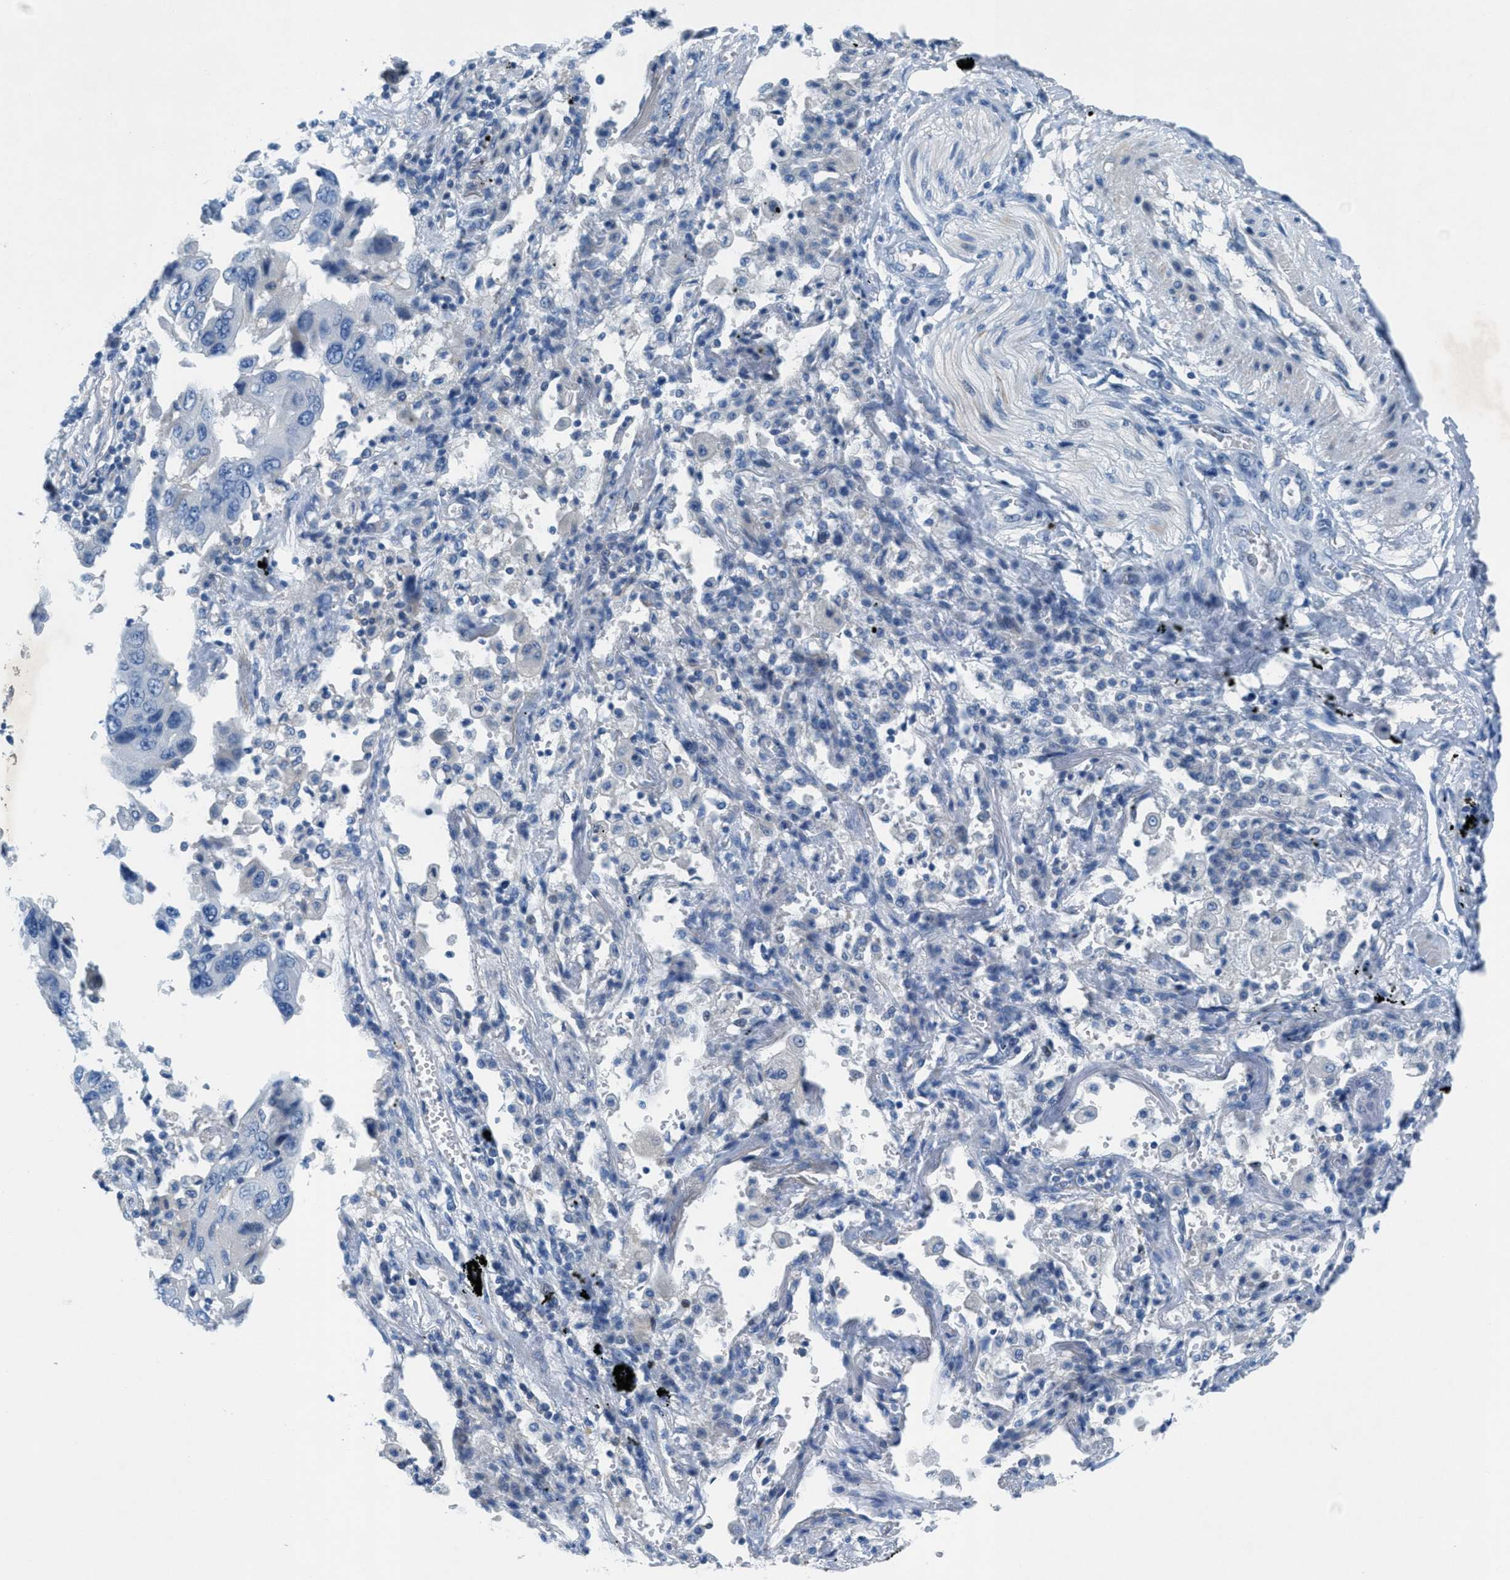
{"staining": {"intensity": "negative", "quantity": "none", "location": "none"}, "tissue": "lung cancer", "cell_type": "Tumor cells", "image_type": "cancer", "snomed": [{"axis": "morphology", "description": "Adenocarcinoma, NOS"}, {"axis": "topography", "description": "Lung"}], "caption": "Tumor cells show no significant protein positivity in lung cancer (adenocarcinoma).", "gene": "GALNT17", "patient": {"sex": "female", "age": 65}}